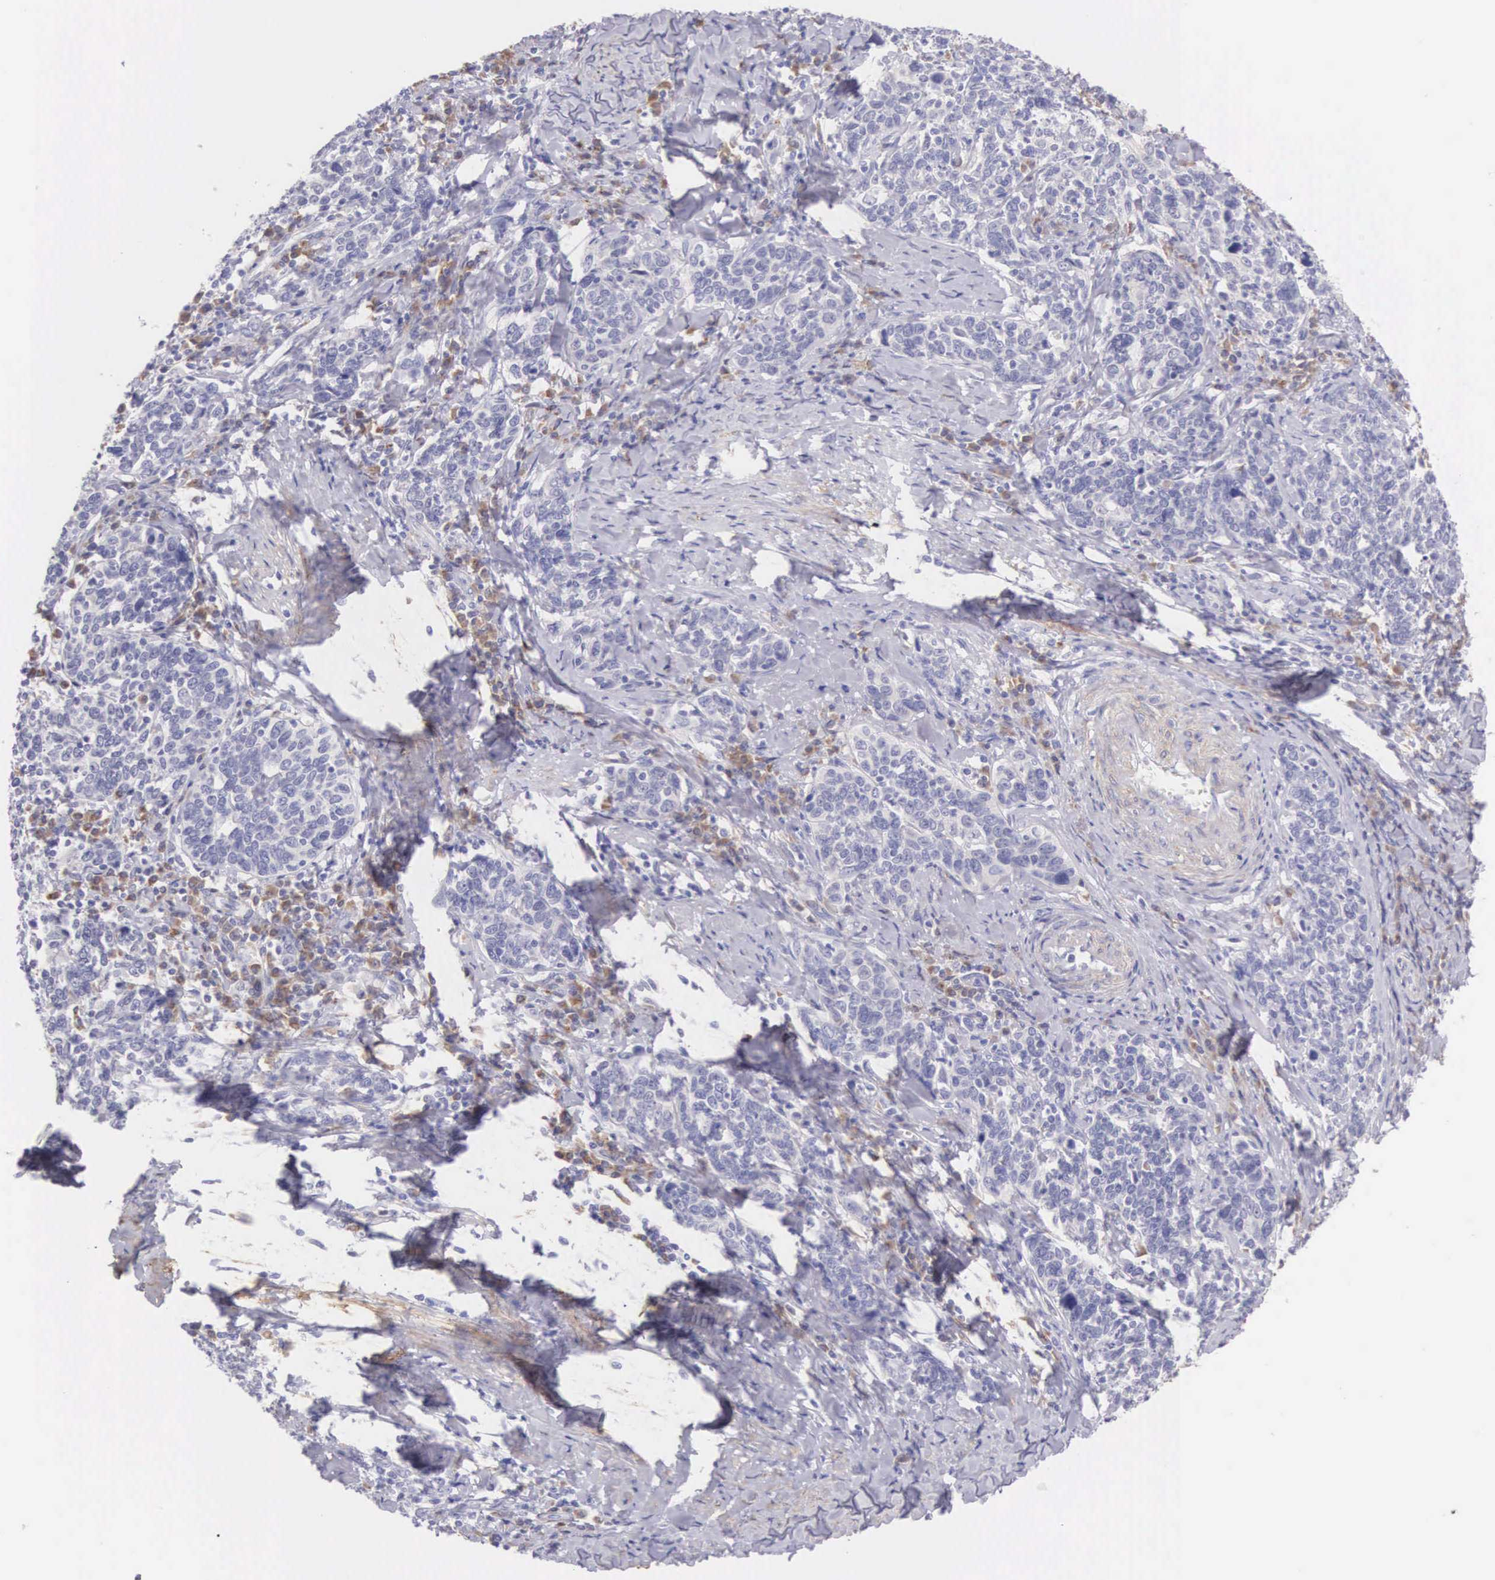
{"staining": {"intensity": "weak", "quantity": "<25%", "location": "cytoplasmic/membranous"}, "tissue": "cervical cancer", "cell_type": "Tumor cells", "image_type": "cancer", "snomed": [{"axis": "morphology", "description": "Squamous cell carcinoma, NOS"}, {"axis": "topography", "description": "Cervix"}], "caption": "The photomicrograph shows no staining of tumor cells in cervical squamous cell carcinoma.", "gene": "ARFGAP3", "patient": {"sex": "female", "age": 41}}